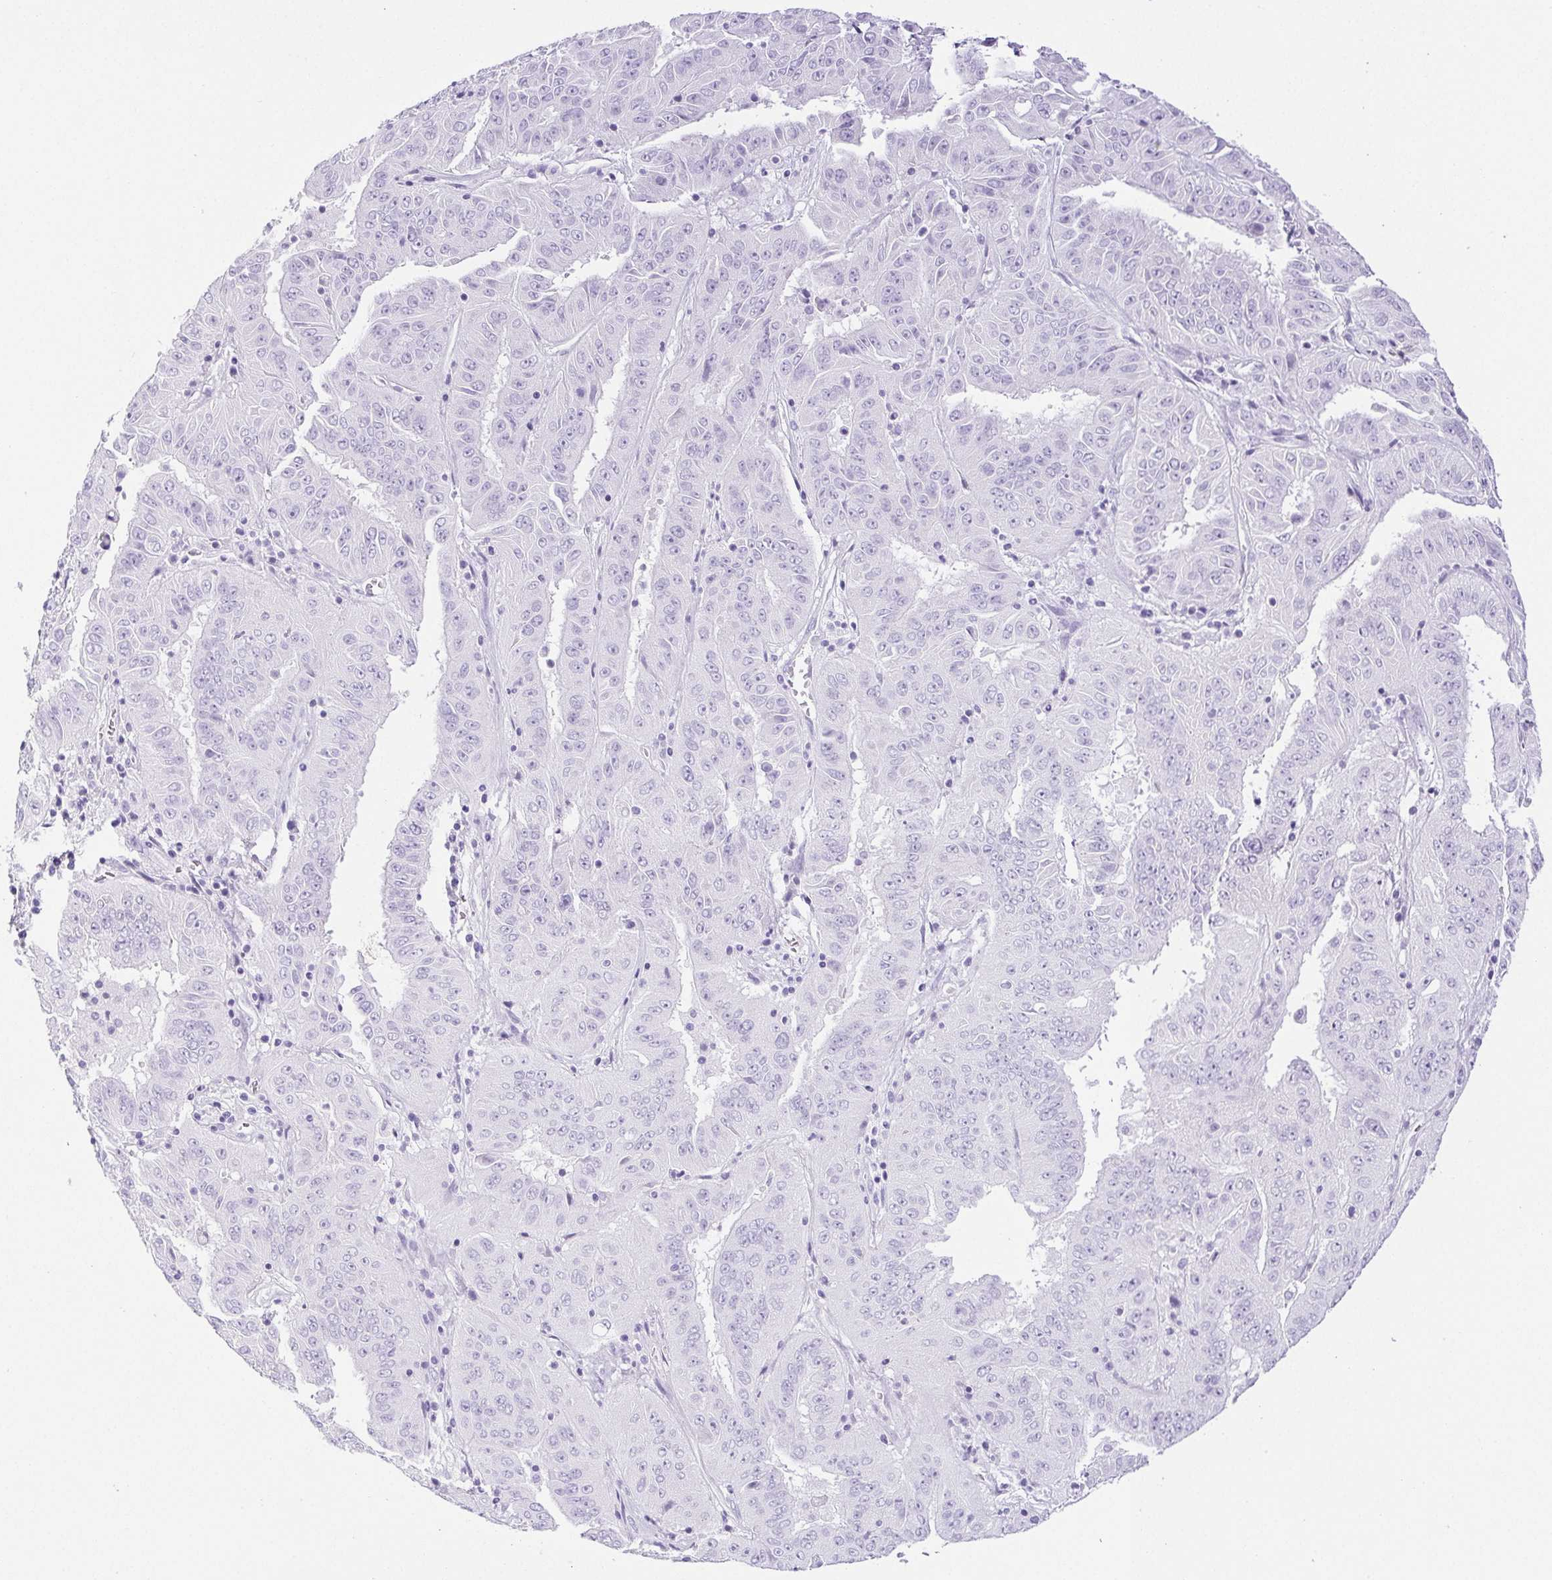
{"staining": {"intensity": "negative", "quantity": "none", "location": "none"}, "tissue": "pancreatic cancer", "cell_type": "Tumor cells", "image_type": "cancer", "snomed": [{"axis": "morphology", "description": "Adenocarcinoma, NOS"}, {"axis": "topography", "description": "Pancreas"}], "caption": "A histopathology image of pancreatic cancer stained for a protein demonstrates no brown staining in tumor cells. (Stains: DAB (3,3'-diaminobenzidine) immunohistochemistry (IHC) with hematoxylin counter stain, Microscopy: brightfield microscopy at high magnification).", "gene": "HLA-G", "patient": {"sex": "male", "age": 63}}